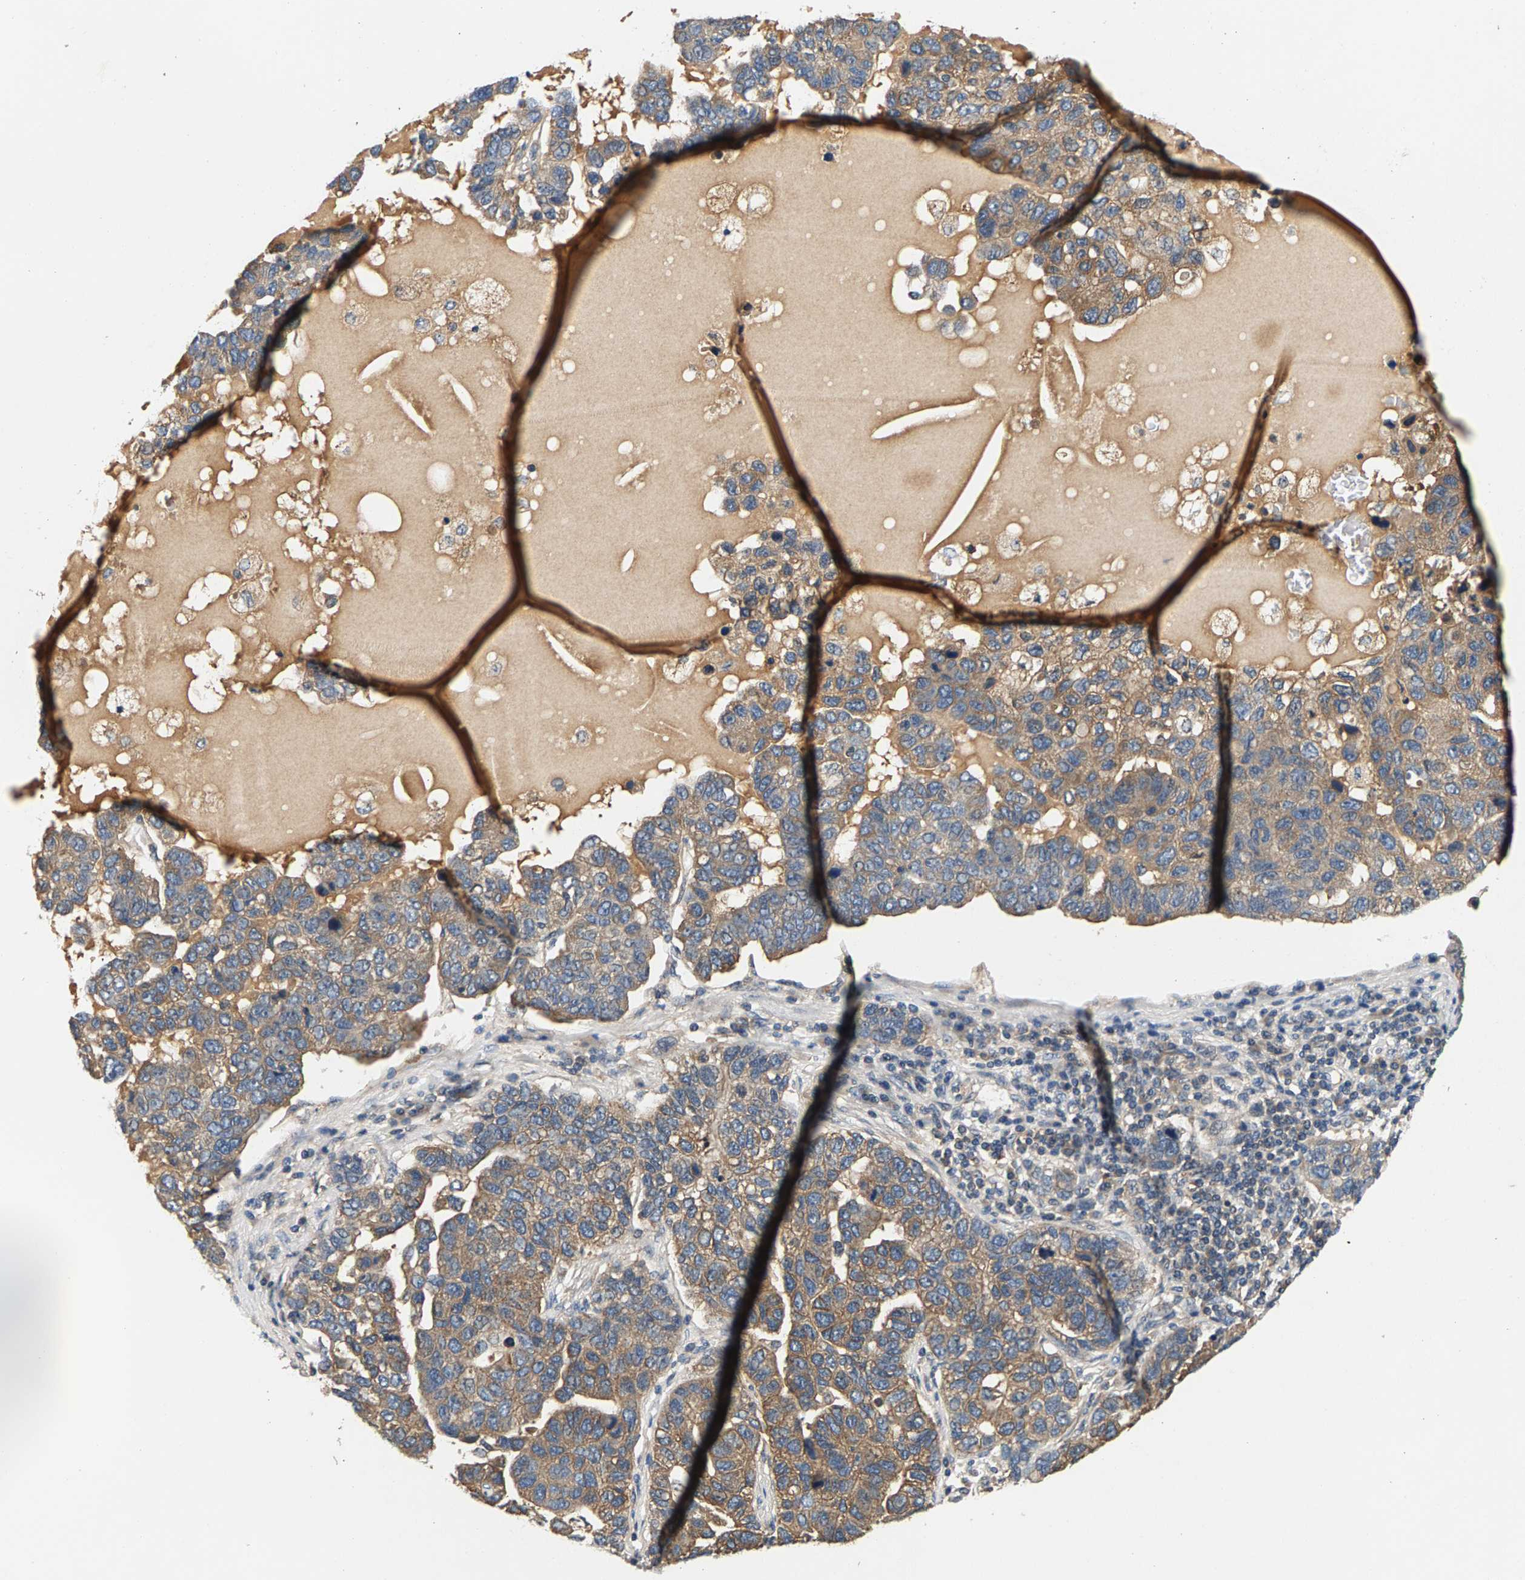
{"staining": {"intensity": "weak", "quantity": "25%-75%", "location": "cytoplasmic/membranous"}, "tissue": "pancreatic cancer", "cell_type": "Tumor cells", "image_type": "cancer", "snomed": [{"axis": "morphology", "description": "Adenocarcinoma, NOS"}, {"axis": "topography", "description": "Pancreas"}], "caption": "There is low levels of weak cytoplasmic/membranous staining in tumor cells of pancreatic cancer (adenocarcinoma), as demonstrated by immunohistochemical staining (brown color).", "gene": "FAM78A", "patient": {"sex": "female", "age": 61}}